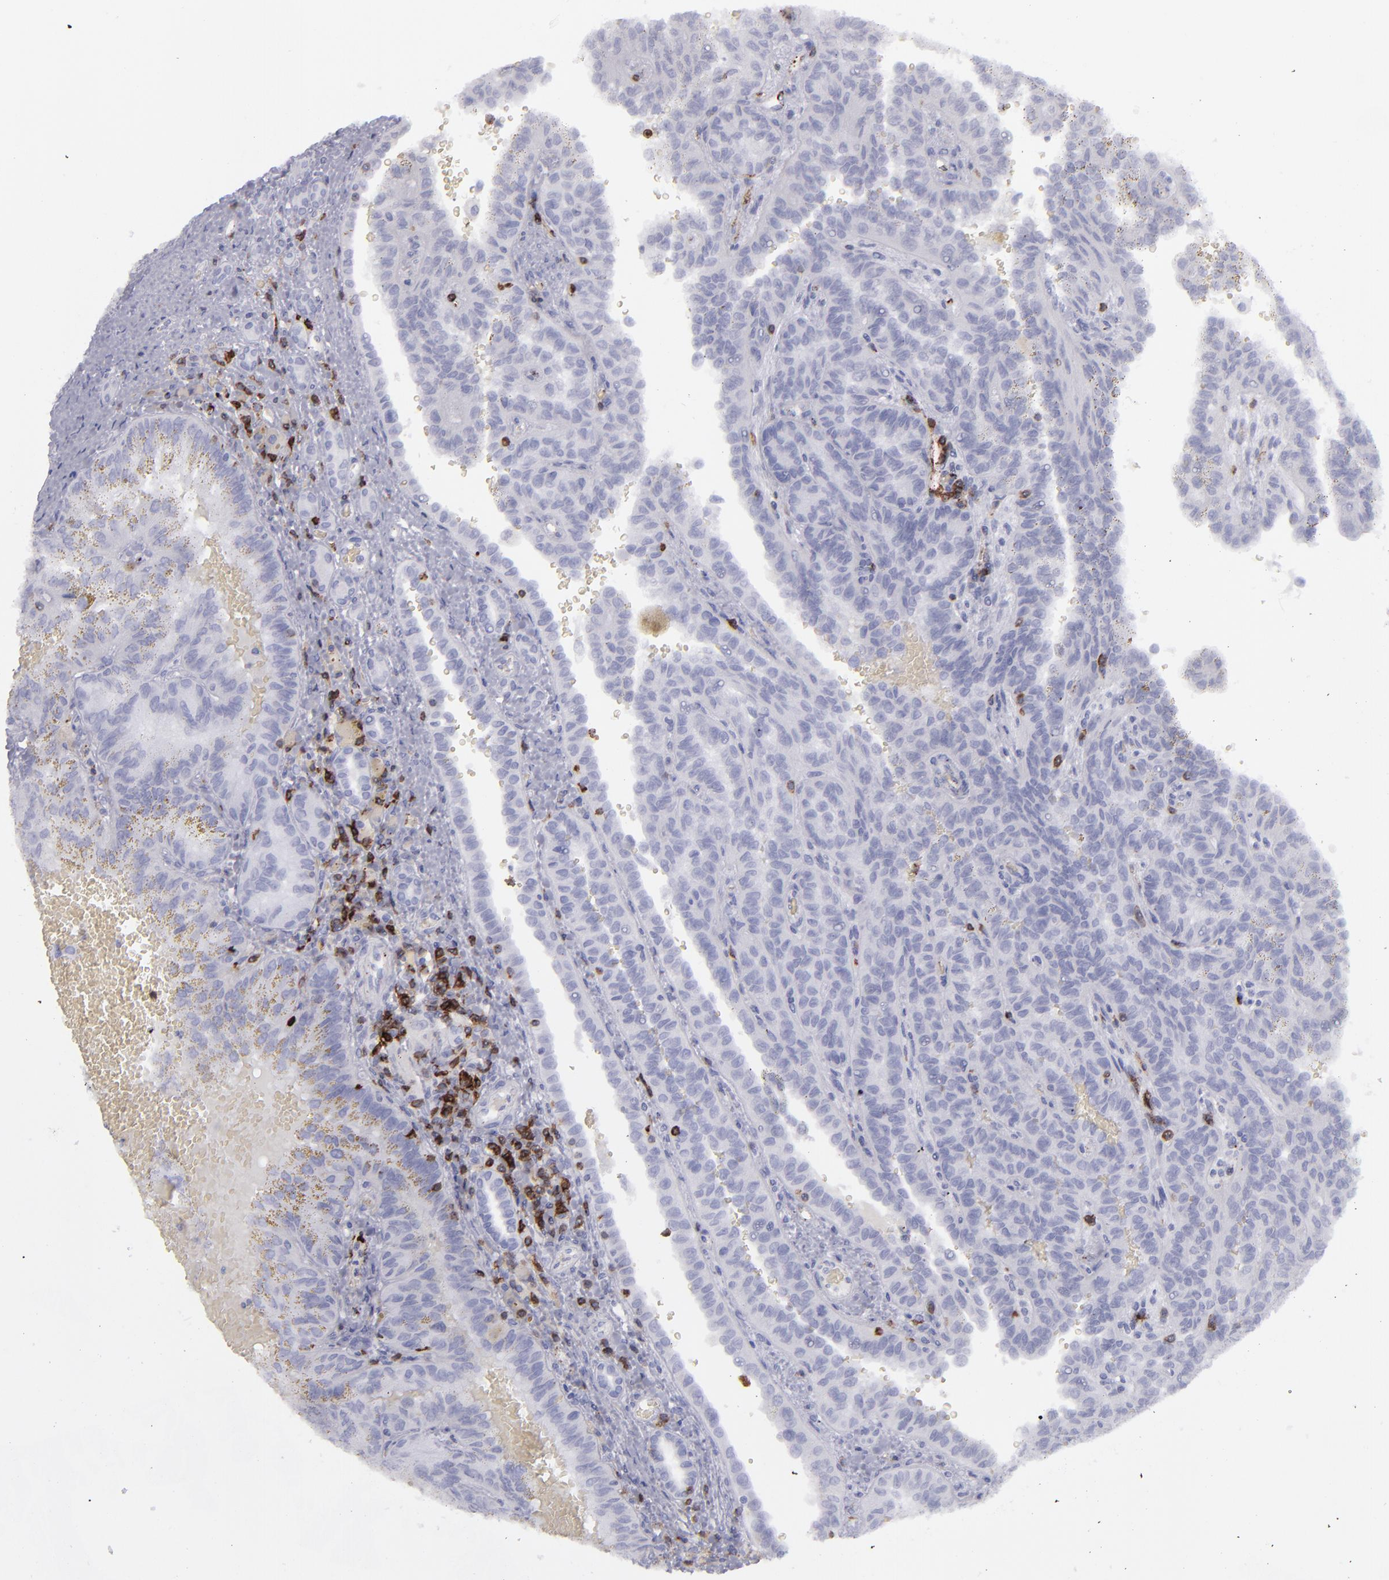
{"staining": {"intensity": "negative", "quantity": "none", "location": "none"}, "tissue": "renal cancer", "cell_type": "Tumor cells", "image_type": "cancer", "snomed": [{"axis": "morphology", "description": "Inflammation, NOS"}, {"axis": "morphology", "description": "Adenocarcinoma, NOS"}, {"axis": "topography", "description": "Kidney"}], "caption": "Tumor cells are negative for brown protein staining in renal cancer (adenocarcinoma).", "gene": "CD27", "patient": {"sex": "male", "age": 68}}